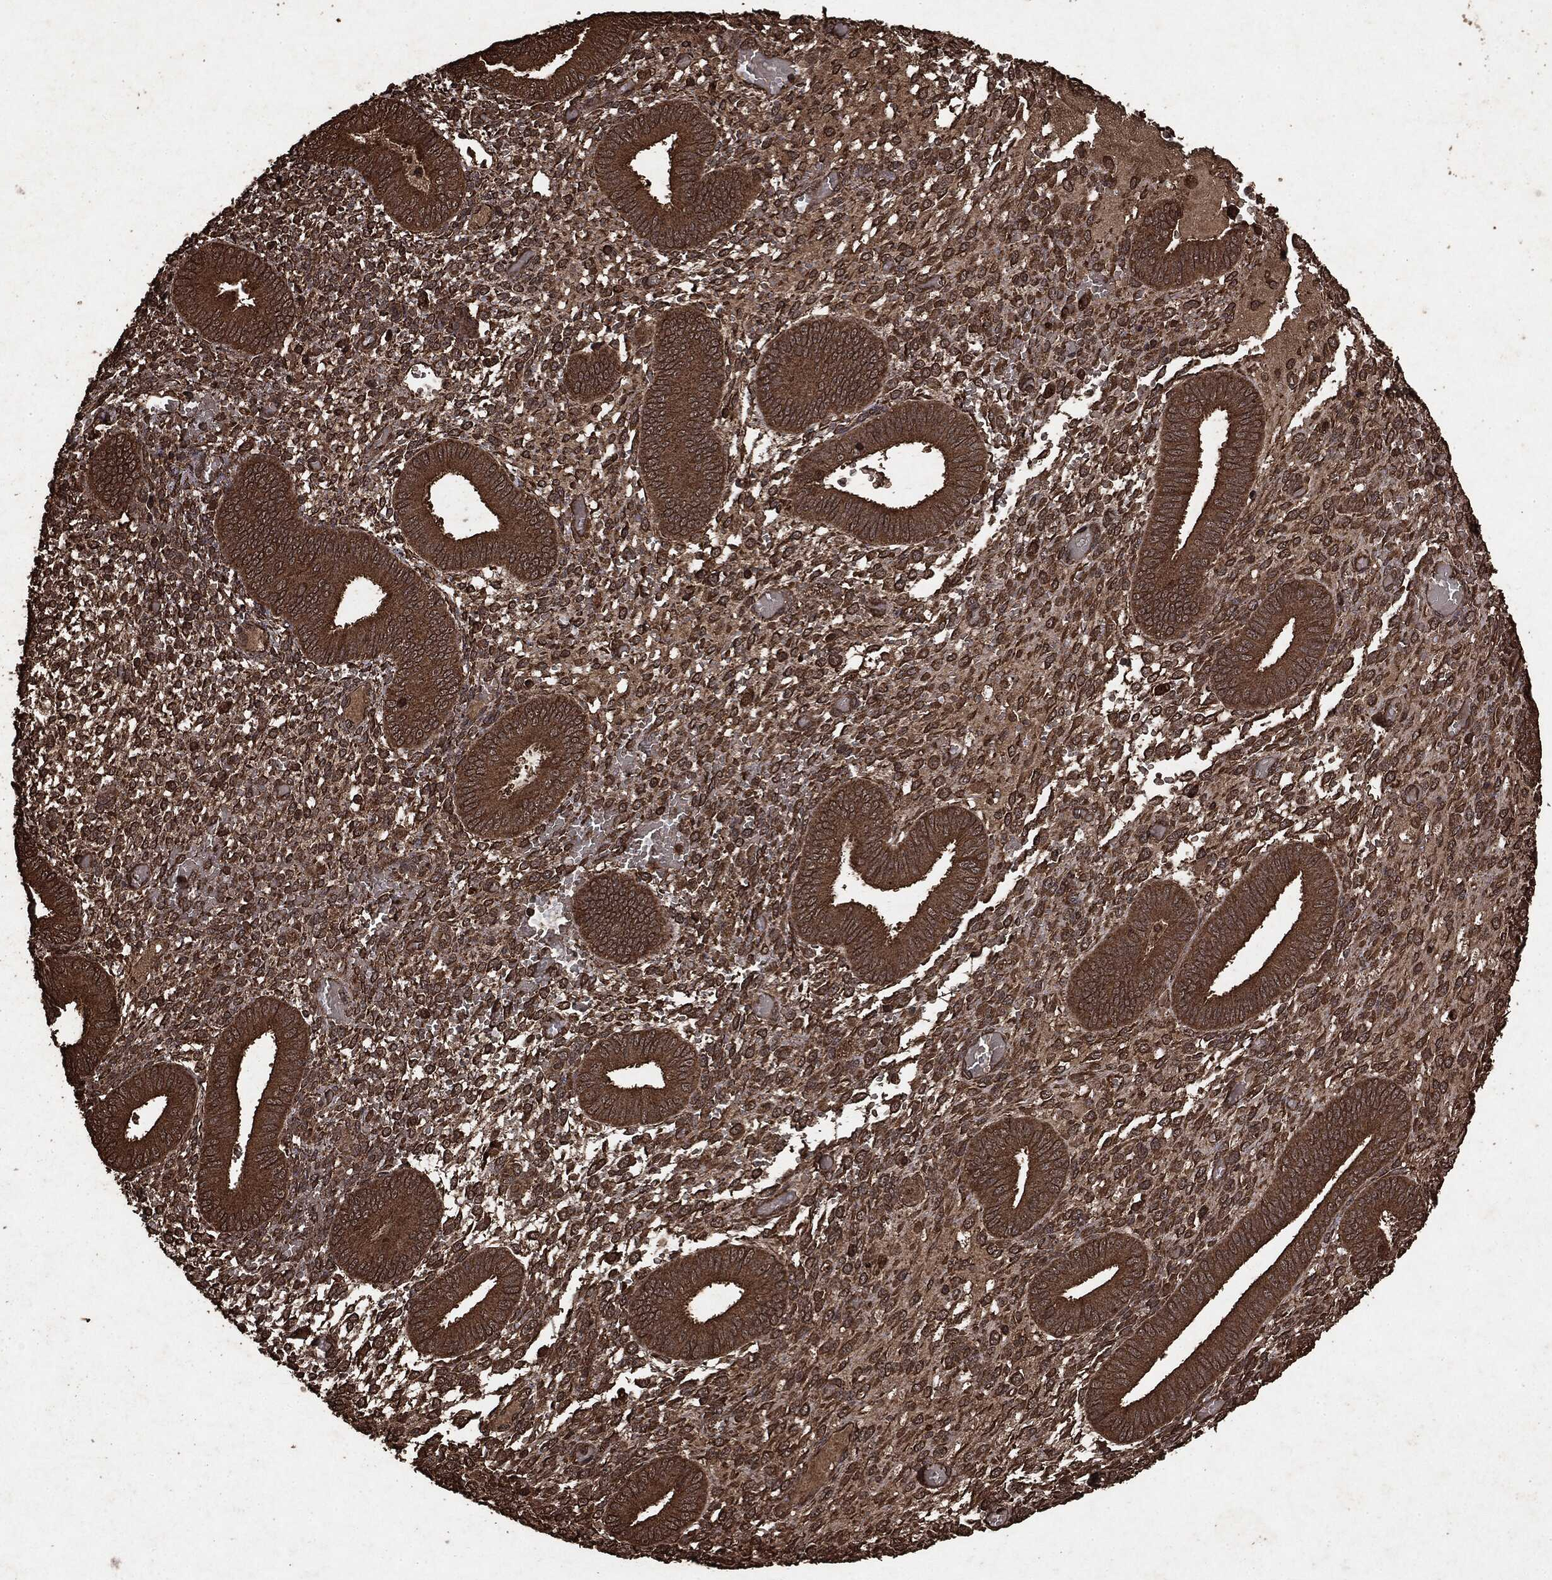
{"staining": {"intensity": "strong", "quantity": ">75%", "location": "cytoplasmic/membranous"}, "tissue": "endometrium", "cell_type": "Cells in endometrial stroma", "image_type": "normal", "snomed": [{"axis": "morphology", "description": "Normal tissue, NOS"}, {"axis": "topography", "description": "Endometrium"}], "caption": "Protein staining of unremarkable endometrium reveals strong cytoplasmic/membranous positivity in about >75% of cells in endometrial stroma. (Stains: DAB in brown, nuclei in blue, Microscopy: brightfield microscopy at high magnification).", "gene": "ARAF", "patient": {"sex": "female", "age": 42}}